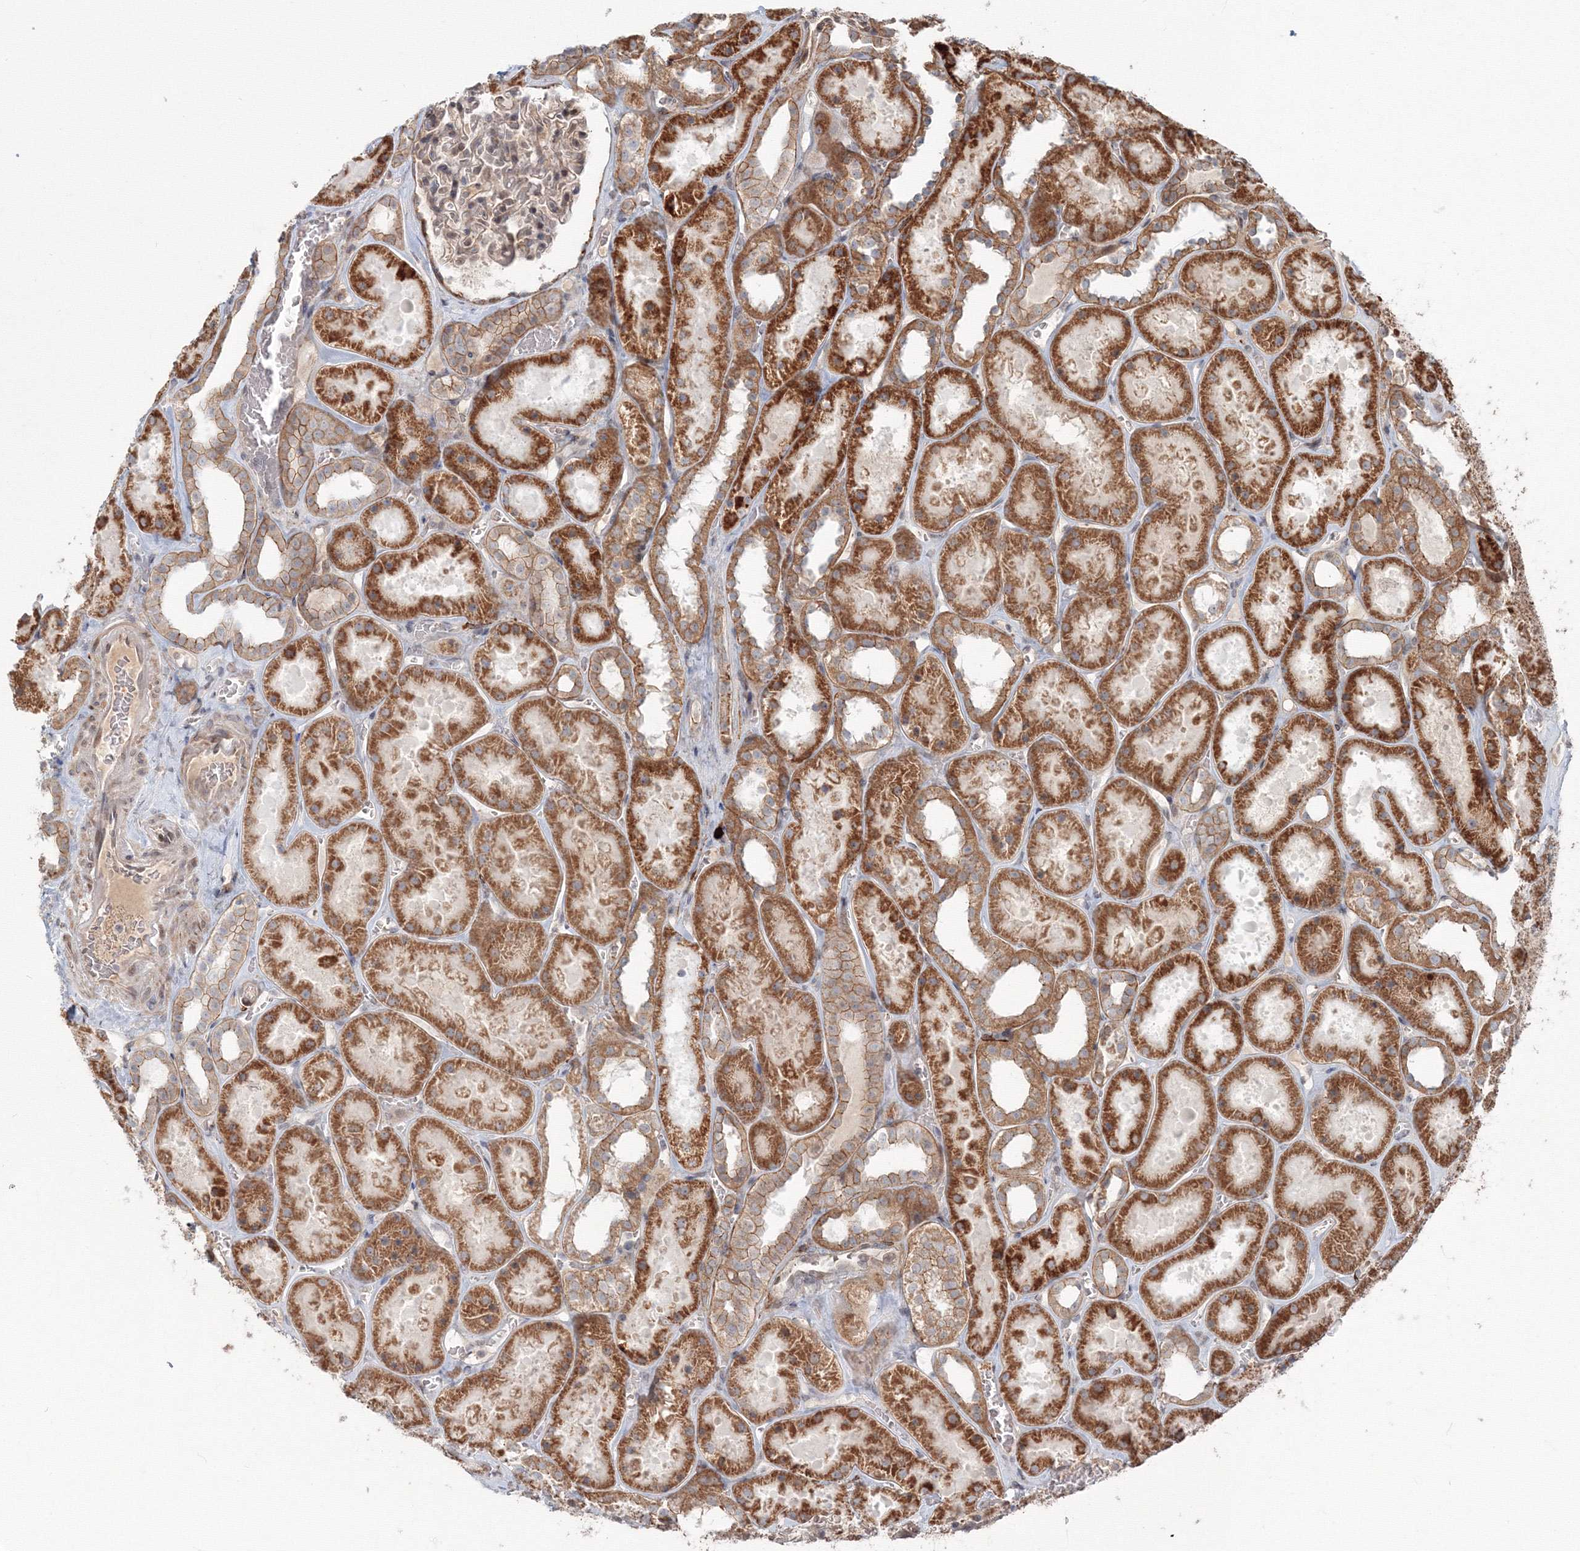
{"staining": {"intensity": "moderate", "quantity": ">75%", "location": "nuclear"}, "tissue": "kidney", "cell_type": "Cells in glomeruli", "image_type": "normal", "snomed": [{"axis": "morphology", "description": "Normal tissue, NOS"}, {"axis": "topography", "description": "Kidney"}], "caption": "Immunohistochemical staining of normal human kidney demonstrates medium levels of moderate nuclear staining in about >75% of cells in glomeruli. The staining was performed using DAB (3,3'-diaminobenzidine), with brown indicating positive protein expression. Nuclei are stained blue with hematoxylin.", "gene": "SH3PXD2A", "patient": {"sex": "female", "age": 41}}